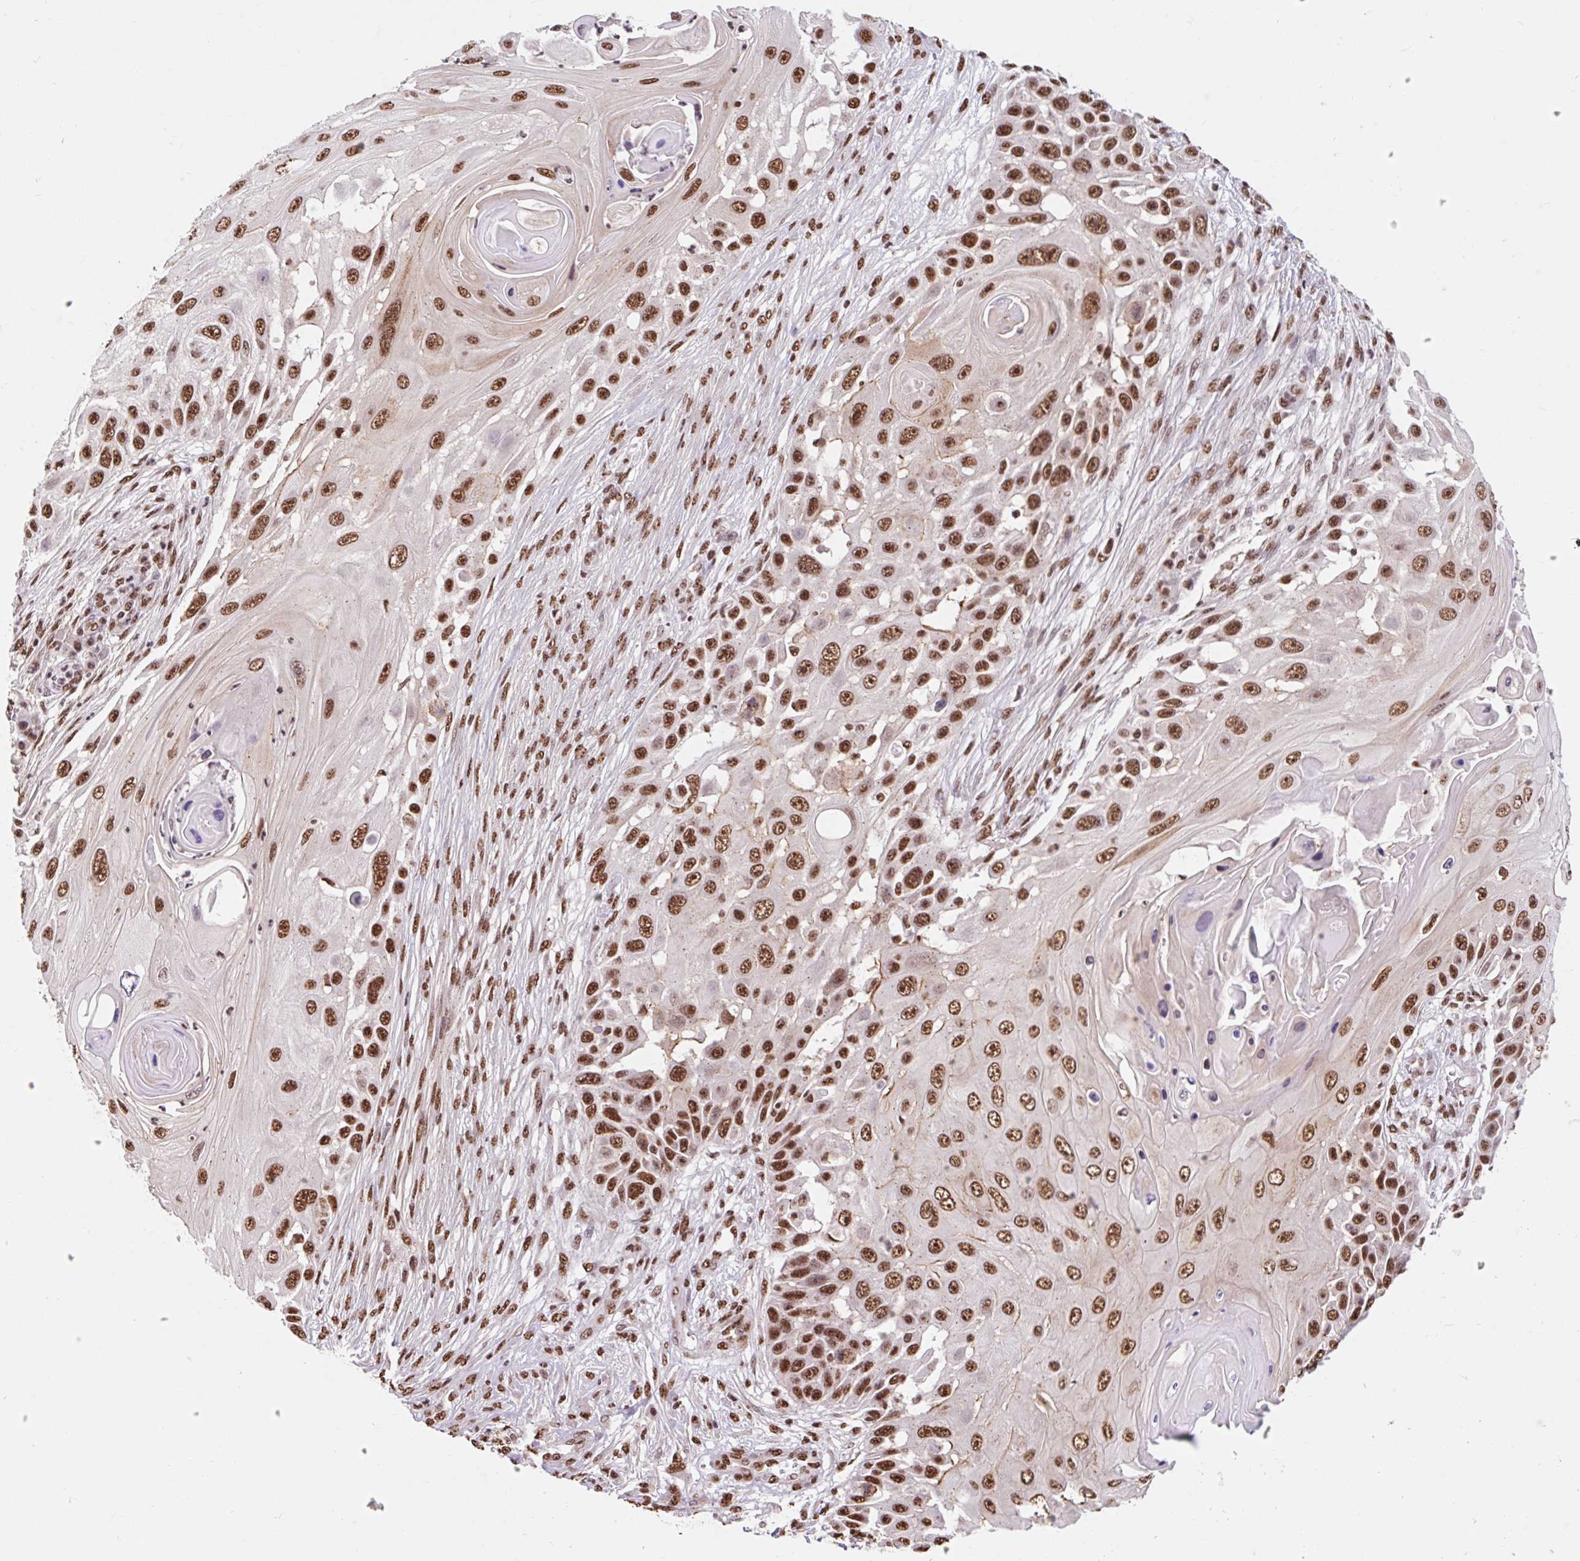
{"staining": {"intensity": "strong", "quantity": ">75%", "location": "nuclear"}, "tissue": "skin cancer", "cell_type": "Tumor cells", "image_type": "cancer", "snomed": [{"axis": "morphology", "description": "Squamous cell carcinoma, NOS"}, {"axis": "topography", "description": "Skin"}], "caption": "About >75% of tumor cells in skin squamous cell carcinoma exhibit strong nuclear protein positivity as visualized by brown immunohistochemical staining.", "gene": "BICRA", "patient": {"sex": "female", "age": 44}}